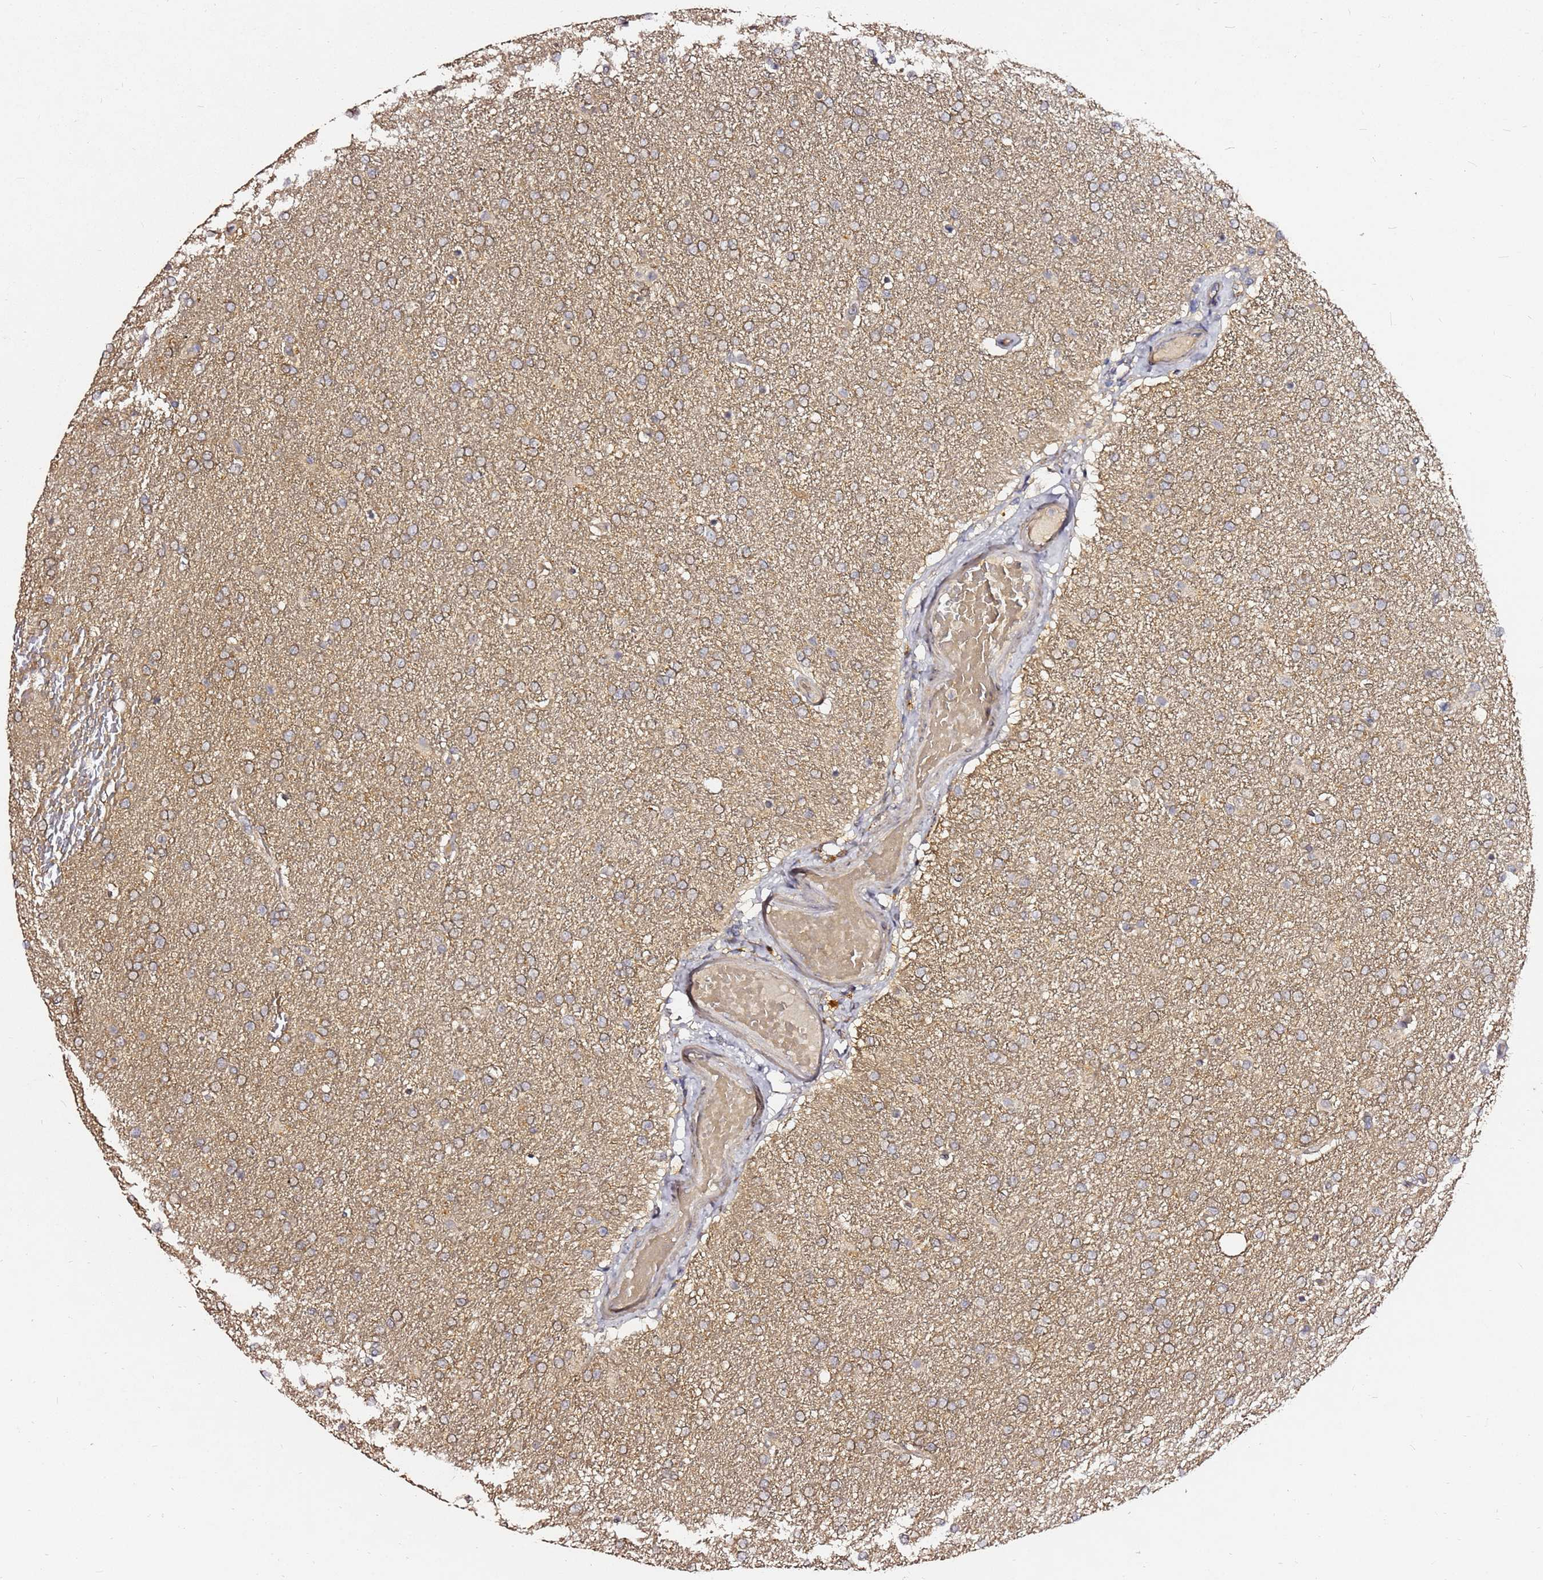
{"staining": {"intensity": "moderate", "quantity": ">75%", "location": "cytoplasmic/membranous"}, "tissue": "glioma", "cell_type": "Tumor cells", "image_type": "cancer", "snomed": [{"axis": "morphology", "description": "Glioma, malignant, High grade"}, {"axis": "topography", "description": "Brain"}], "caption": "Immunohistochemistry (IHC) of human malignant glioma (high-grade) demonstrates medium levels of moderate cytoplasmic/membranous staining in about >75% of tumor cells.", "gene": "C6orf136", "patient": {"sex": "male", "age": 72}}